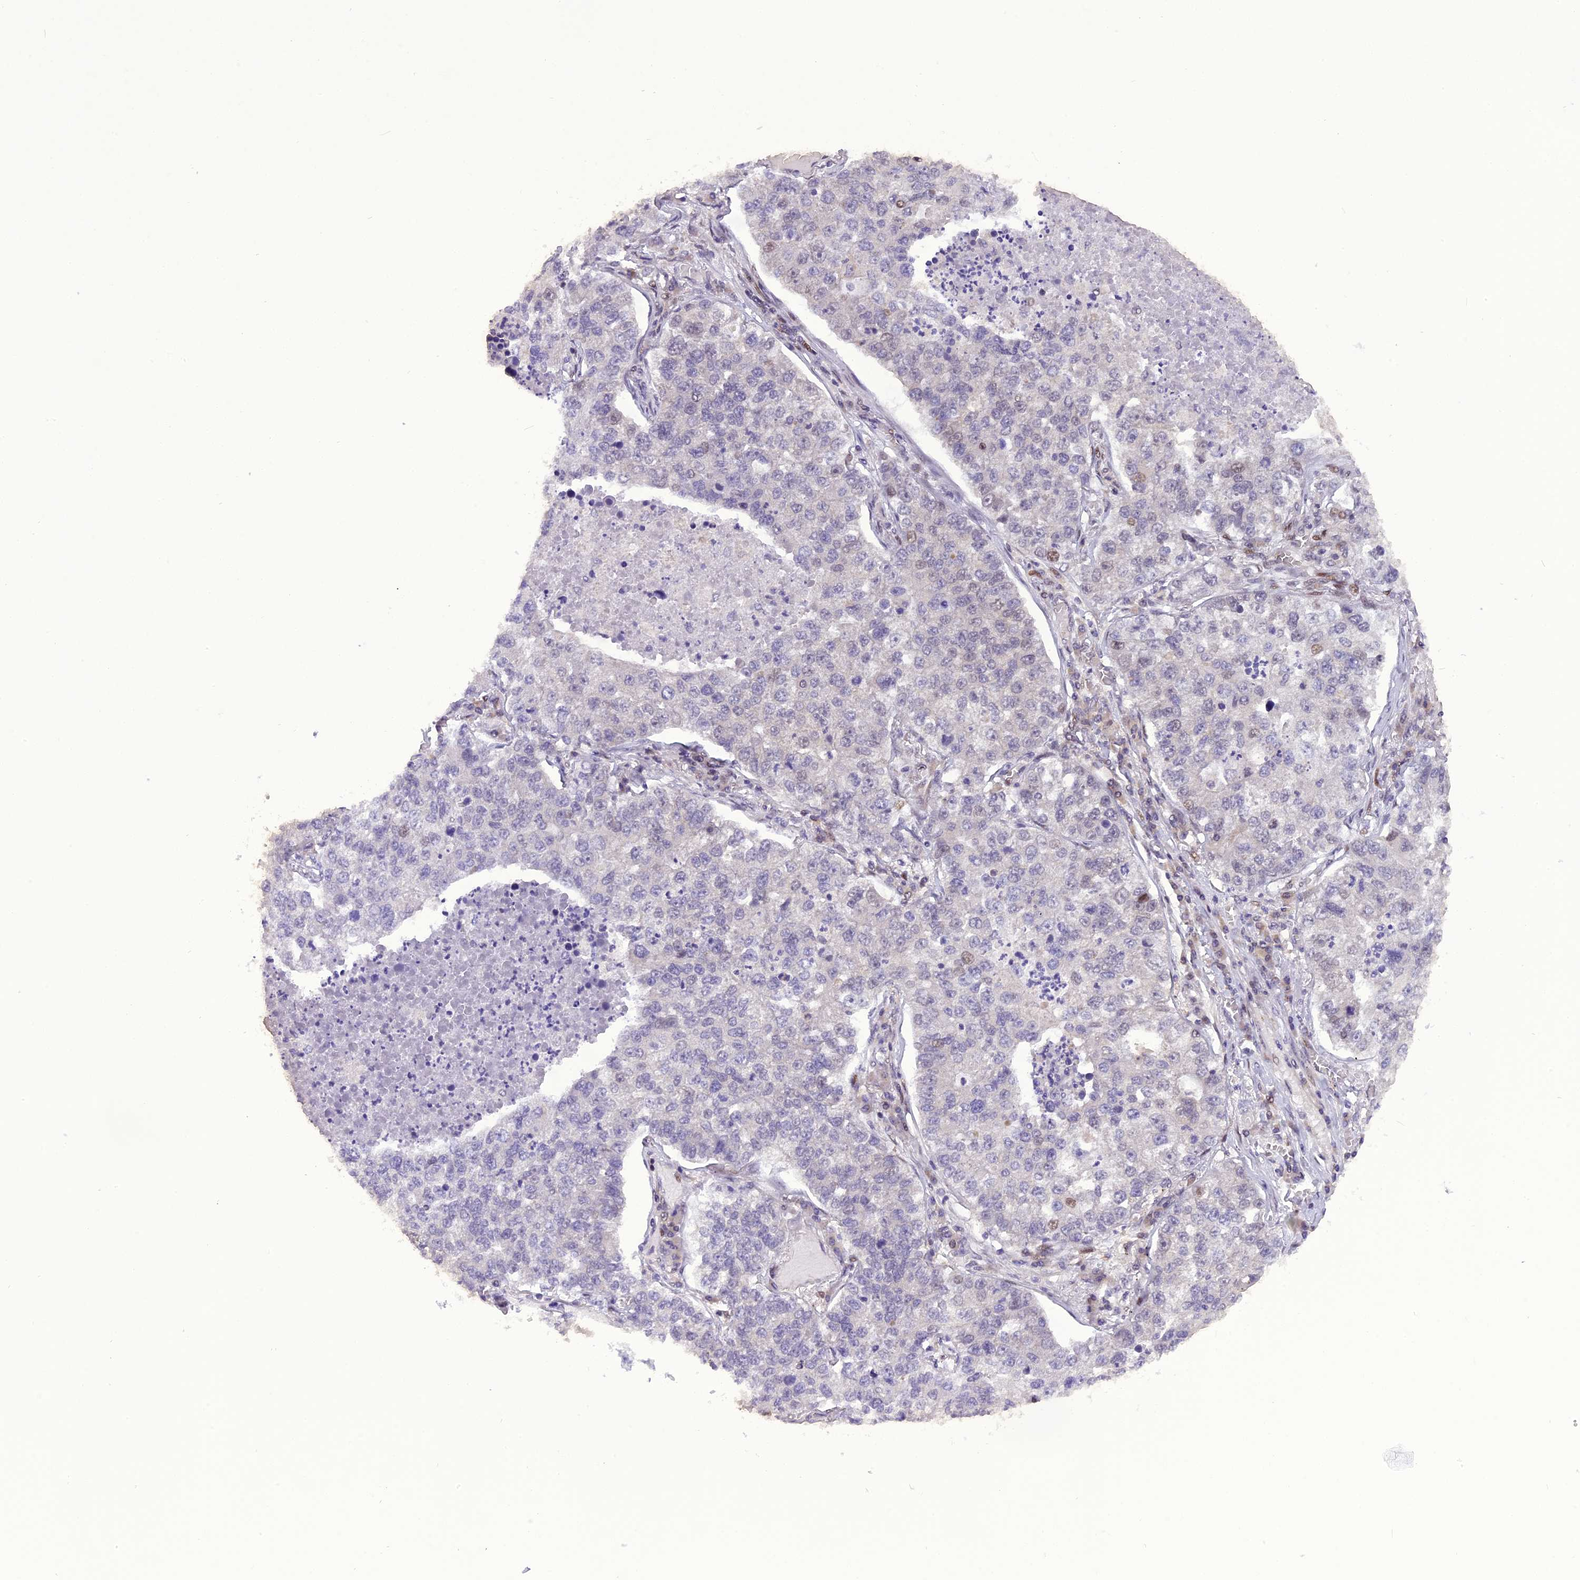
{"staining": {"intensity": "negative", "quantity": "none", "location": "none"}, "tissue": "lung cancer", "cell_type": "Tumor cells", "image_type": "cancer", "snomed": [{"axis": "morphology", "description": "Adenocarcinoma, NOS"}, {"axis": "topography", "description": "Lung"}], "caption": "Immunohistochemical staining of human lung cancer exhibits no significant expression in tumor cells.", "gene": "RABGGTA", "patient": {"sex": "male", "age": 49}}